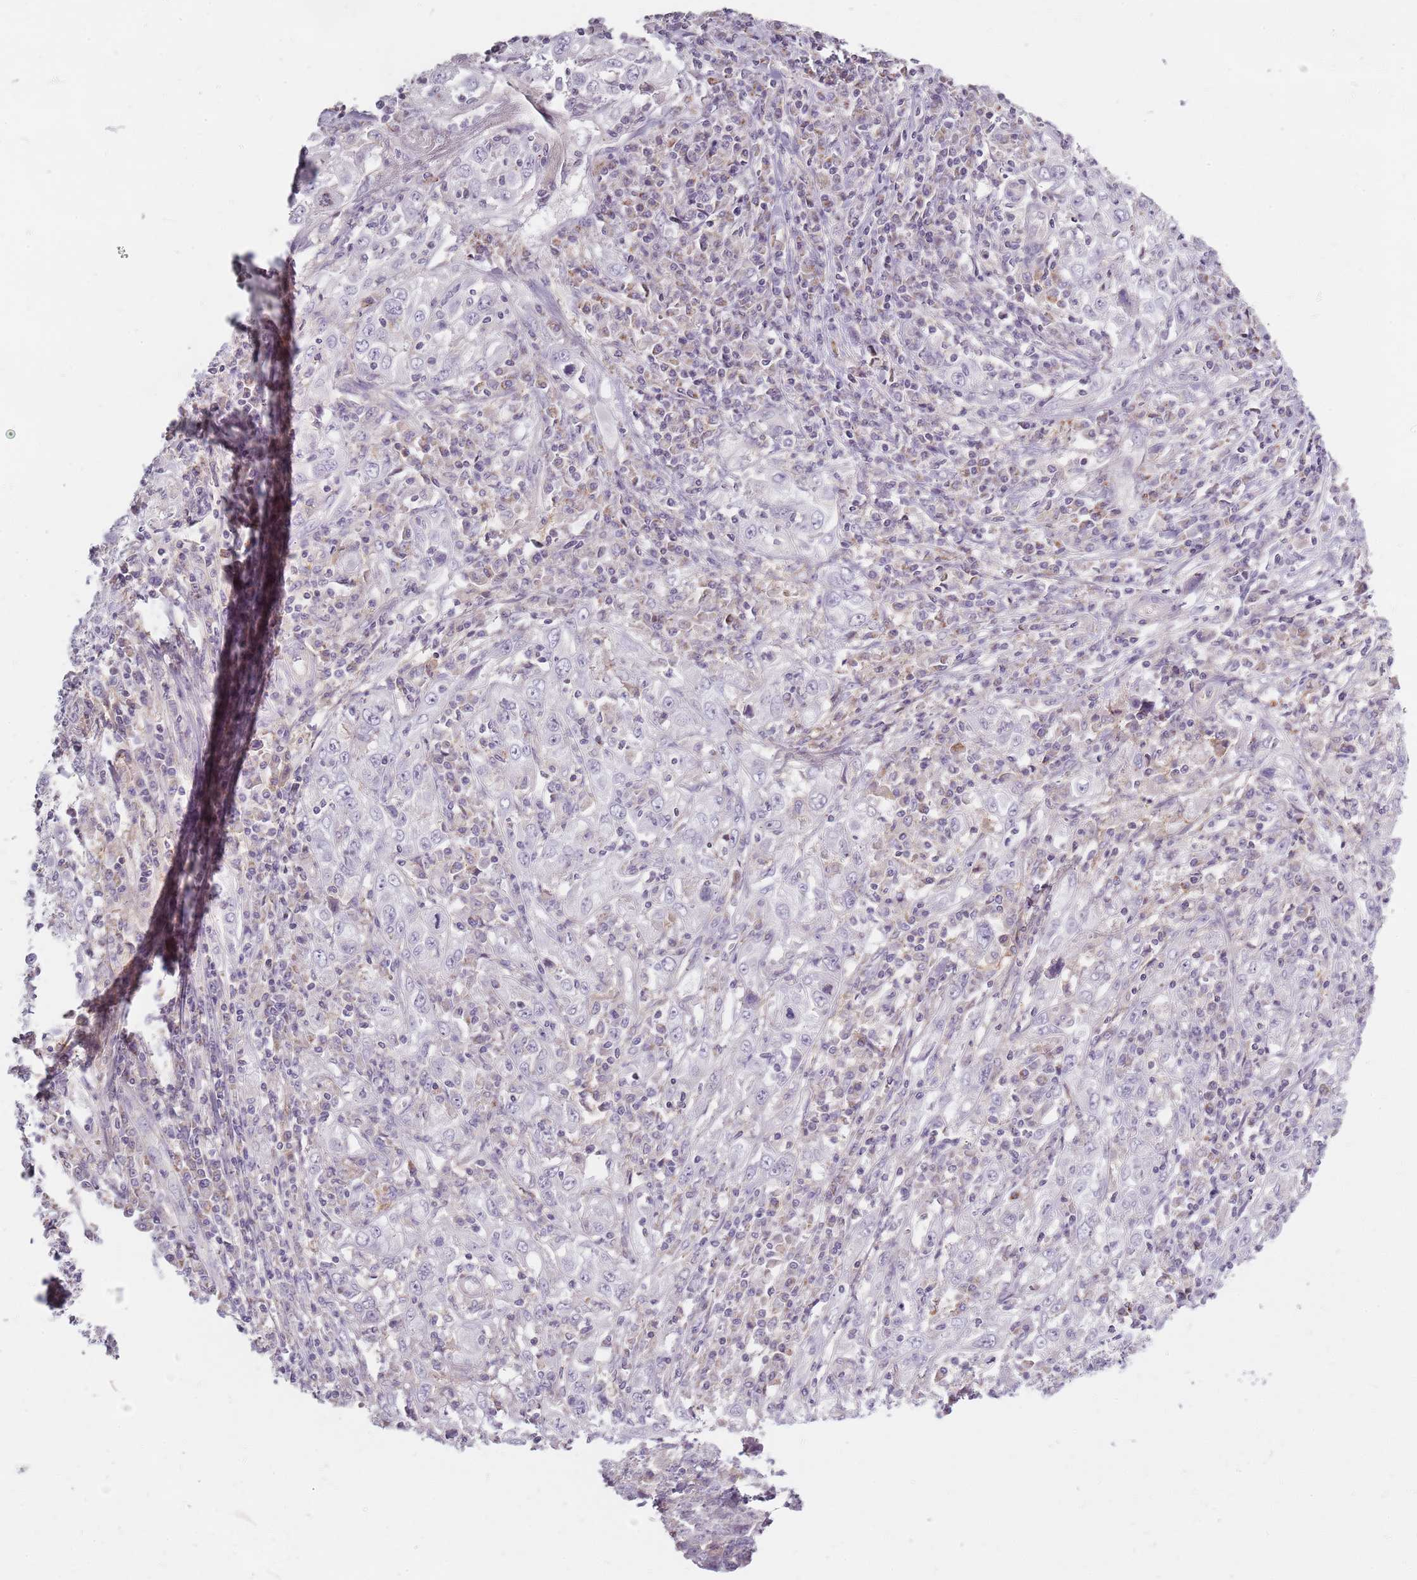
{"staining": {"intensity": "negative", "quantity": "none", "location": "none"}, "tissue": "cervical cancer", "cell_type": "Tumor cells", "image_type": "cancer", "snomed": [{"axis": "morphology", "description": "Squamous cell carcinoma, NOS"}, {"axis": "topography", "description": "Cervix"}], "caption": "The micrograph demonstrates no significant staining in tumor cells of squamous cell carcinoma (cervical).", "gene": "SYNGR3", "patient": {"sex": "female", "age": 46}}